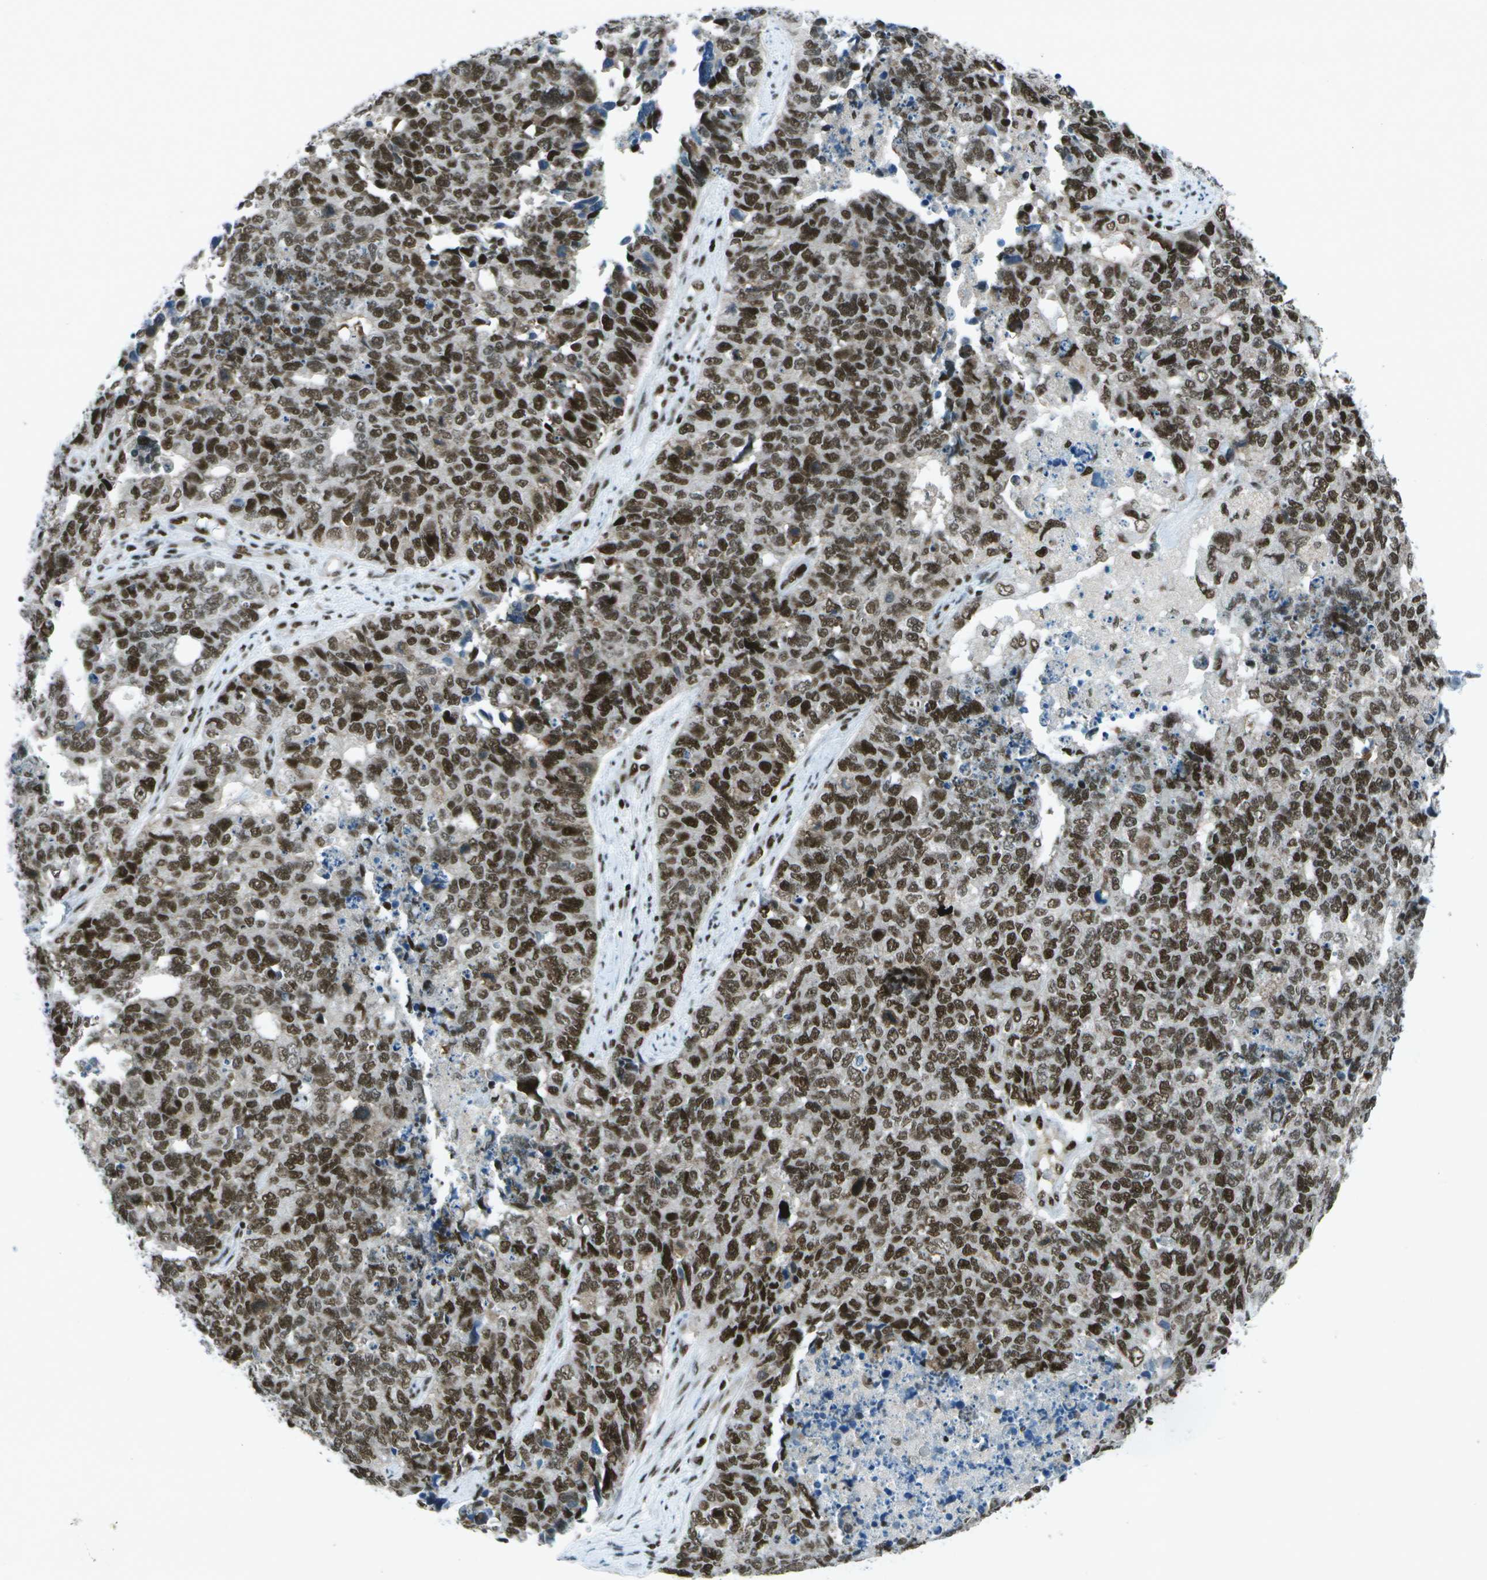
{"staining": {"intensity": "strong", "quantity": ">75%", "location": "nuclear"}, "tissue": "cervical cancer", "cell_type": "Tumor cells", "image_type": "cancer", "snomed": [{"axis": "morphology", "description": "Squamous cell carcinoma, NOS"}, {"axis": "topography", "description": "Cervix"}], "caption": "Cervical squamous cell carcinoma stained with immunohistochemistry (IHC) displays strong nuclear positivity in about >75% of tumor cells.", "gene": "MTA2", "patient": {"sex": "female", "age": 63}}